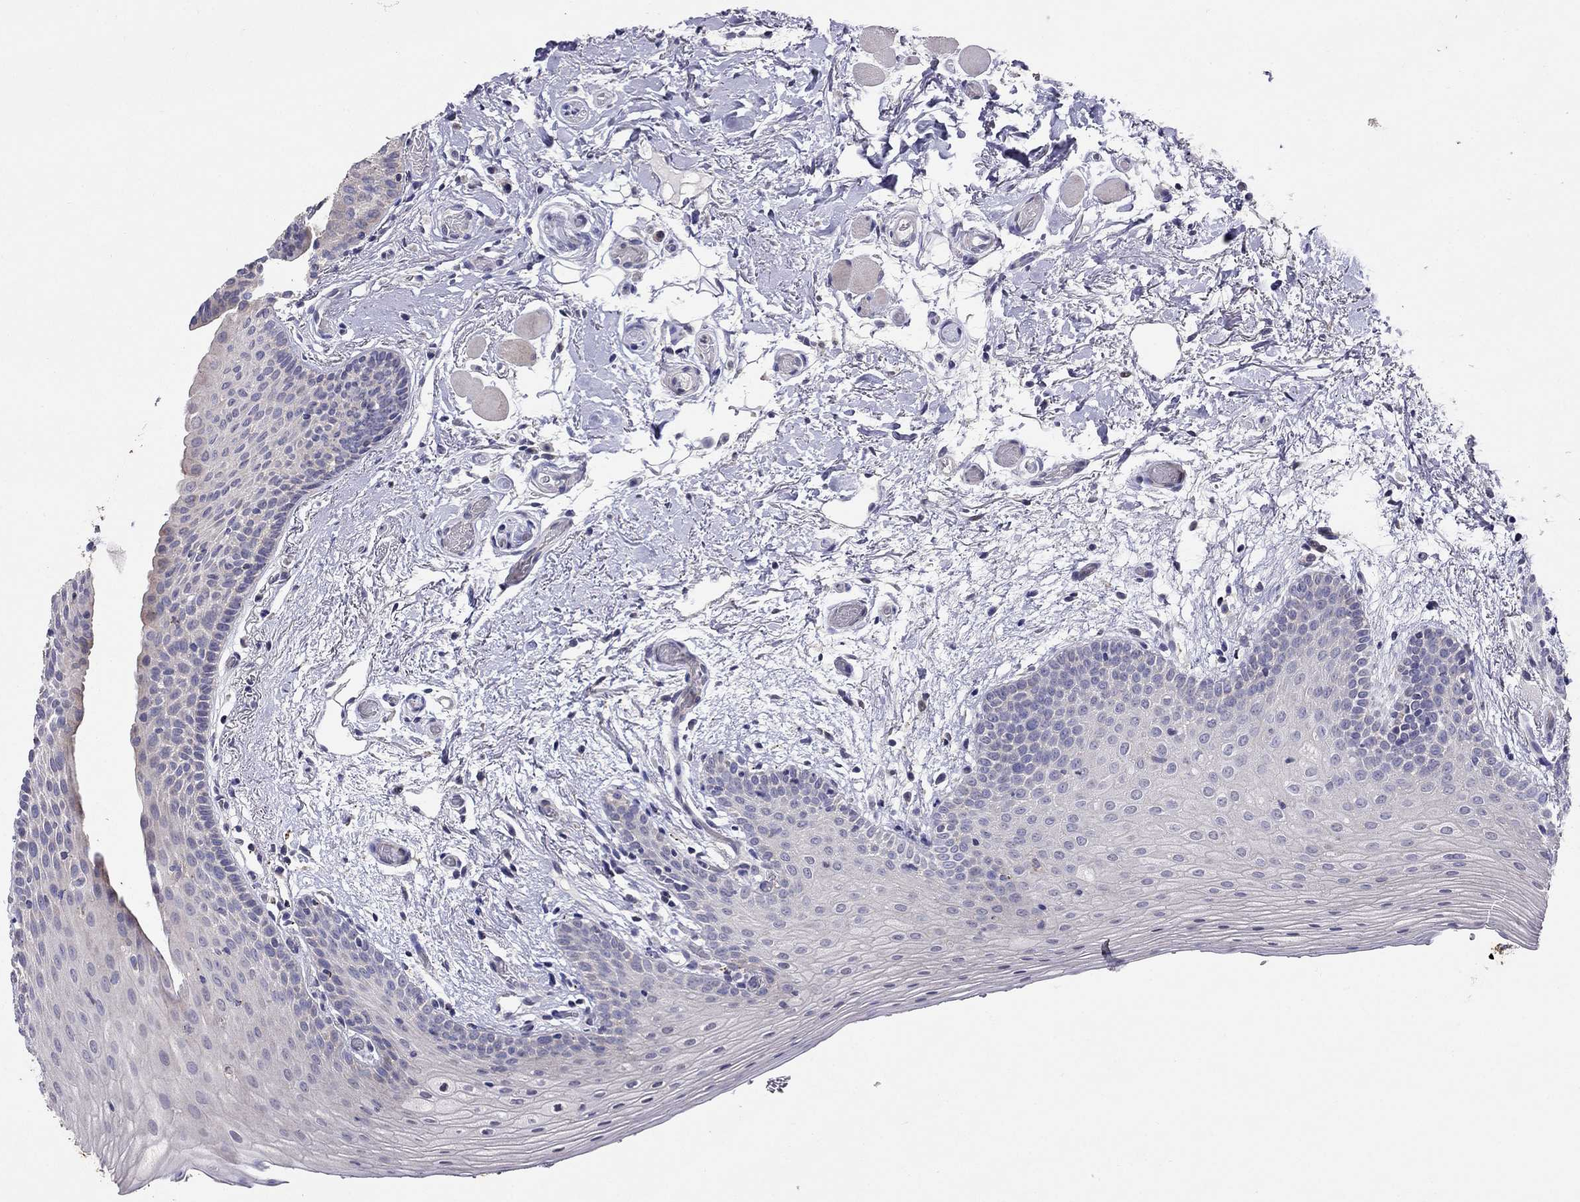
{"staining": {"intensity": "negative", "quantity": "none", "location": "none"}, "tissue": "oral mucosa", "cell_type": "Squamous epithelial cells", "image_type": "normal", "snomed": [{"axis": "morphology", "description": "Normal tissue, NOS"}, {"axis": "topography", "description": "Oral tissue"}, {"axis": "topography", "description": "Tounge, NOS"}], "caption": "This is a photomicrograph of IHC staining of unremarkable oral mucosa, which shows no staining in squamous epithelial cells. The staining was performed using DAB (3,3'-diaminobenzidine) to visualize the protein expression in brown, while the nuclei were stained in blue with hematoxylin (Magnification: 20x).", "gene": "MAGEB4", "patient": {"sex": "female", "age": 86}}